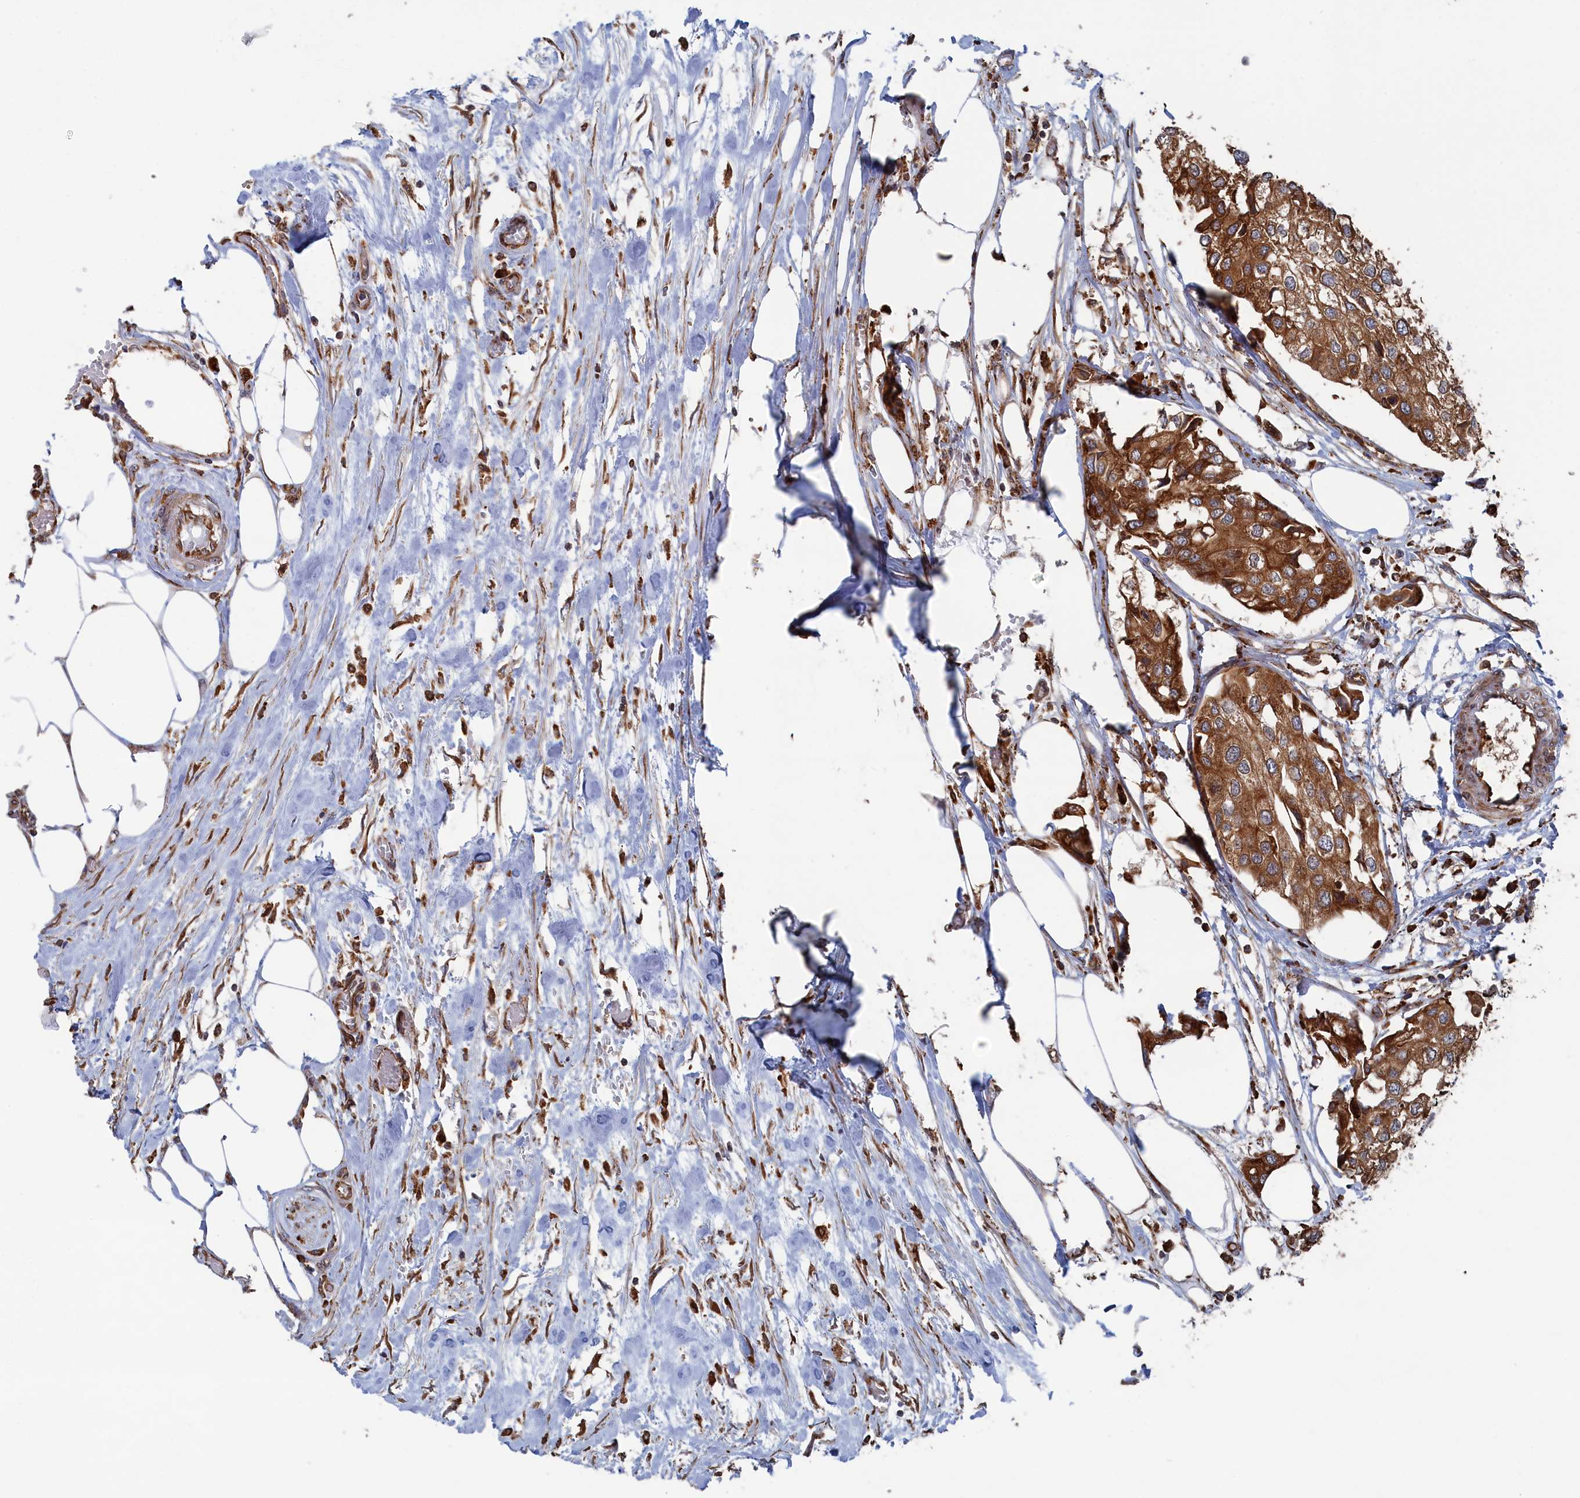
{"staining": {"intensity": "moderate", "quantity": ">75%", "location": "cytoplasmic/membranous"}, "tissue": "urothelial cancer", "cell_type": "Tumor cells", "image_type": "cancer", "snomed": [{"axis": "morphology", "description": "Urothelial carcinoma, High grade"}, {"axis": "topography", "description": "Urinary bladder"}], "caption": "An image of urothelial cancer stained for a protein displays moderate cytoplasmic/membranous brown staining in tumor cells. The staining was performed using DAB, with brown indicating positive protein expression. Nuclei are stained blue with hematoxylin.", "gene": "BPIFB6", "patient": {"sex": "male", "age": 64}}